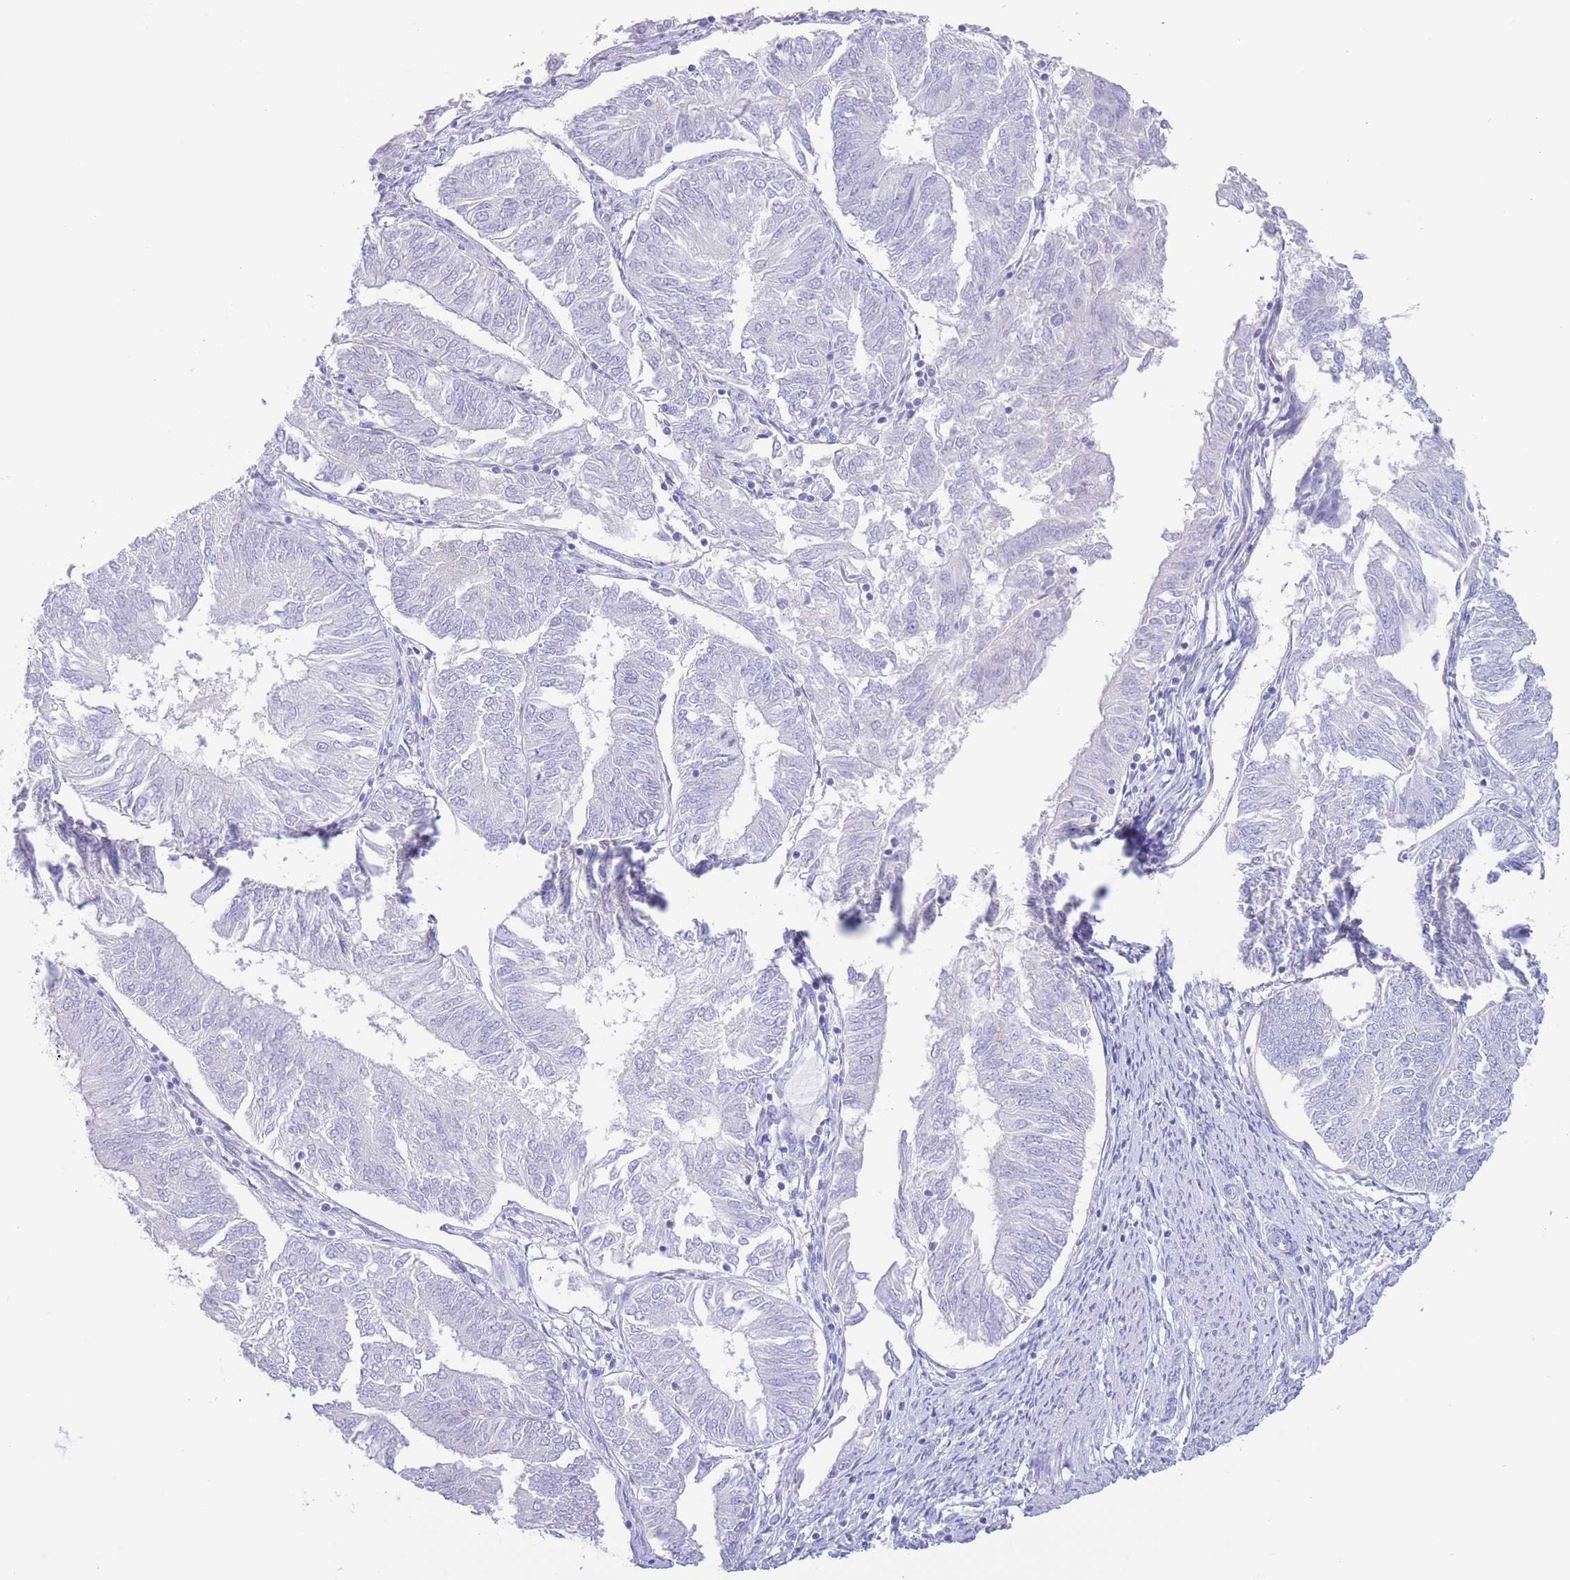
{"staining": {"intensity": "negative", "quantity": "none", "location": "none"}, "tissue": "endometrial cancer", "cell_type": "Tumor cells", "image_type": "cancer", "snomed": [{"axis": "morphology", "description": "Adenocarcinoma, NOS"}, {"axis": "topography", "description": "Endometrium"}], "caption": "Endometrial cancer (adenocarcinoma) was stained to show a protein in brown. There is no significant positivity in tumor cells.", "gene": "PKLR", "patient": {"sex": "female", "age": 58}}